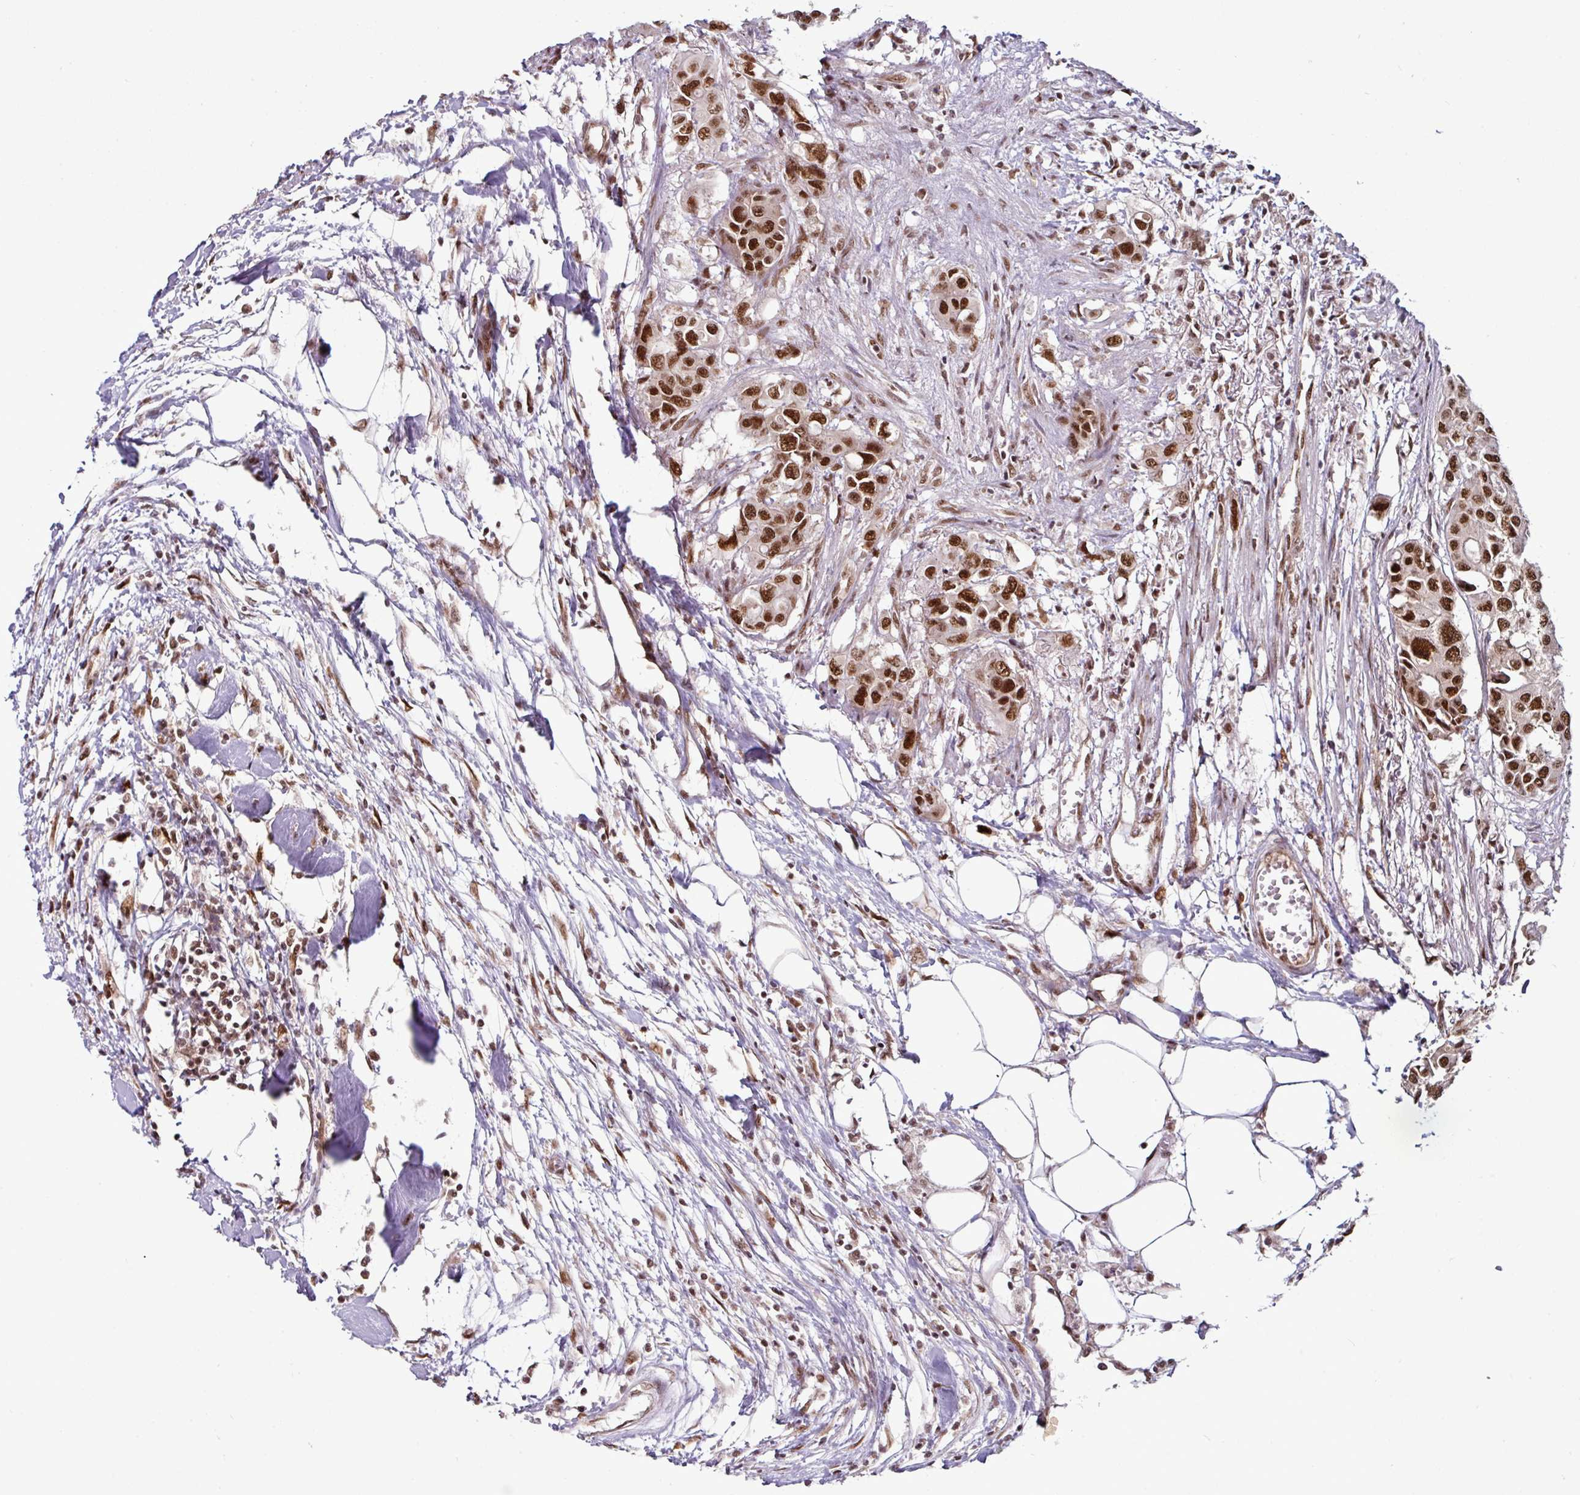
{"staining": {"intensity": "strong", "quantity": ">75%", "location": "nuclear"}, "tissue": "colorectal cancer", "cell_type": "Tumor cells", "image_type": "cancer", "snomed": [{"axis": "morphology", "description": "Adenocarcinoma, NOS"}, {"axis": "topography", "description": "Colon"}], "caption": "Colorectal cancer (adenocarcinoma) stained with immunohistochemistry (IHC) reveals strong nuclear expression in about >75% of tumor cells.", "gene": "MORF4L2", "patient": {"sex": "male", "age": 77}}